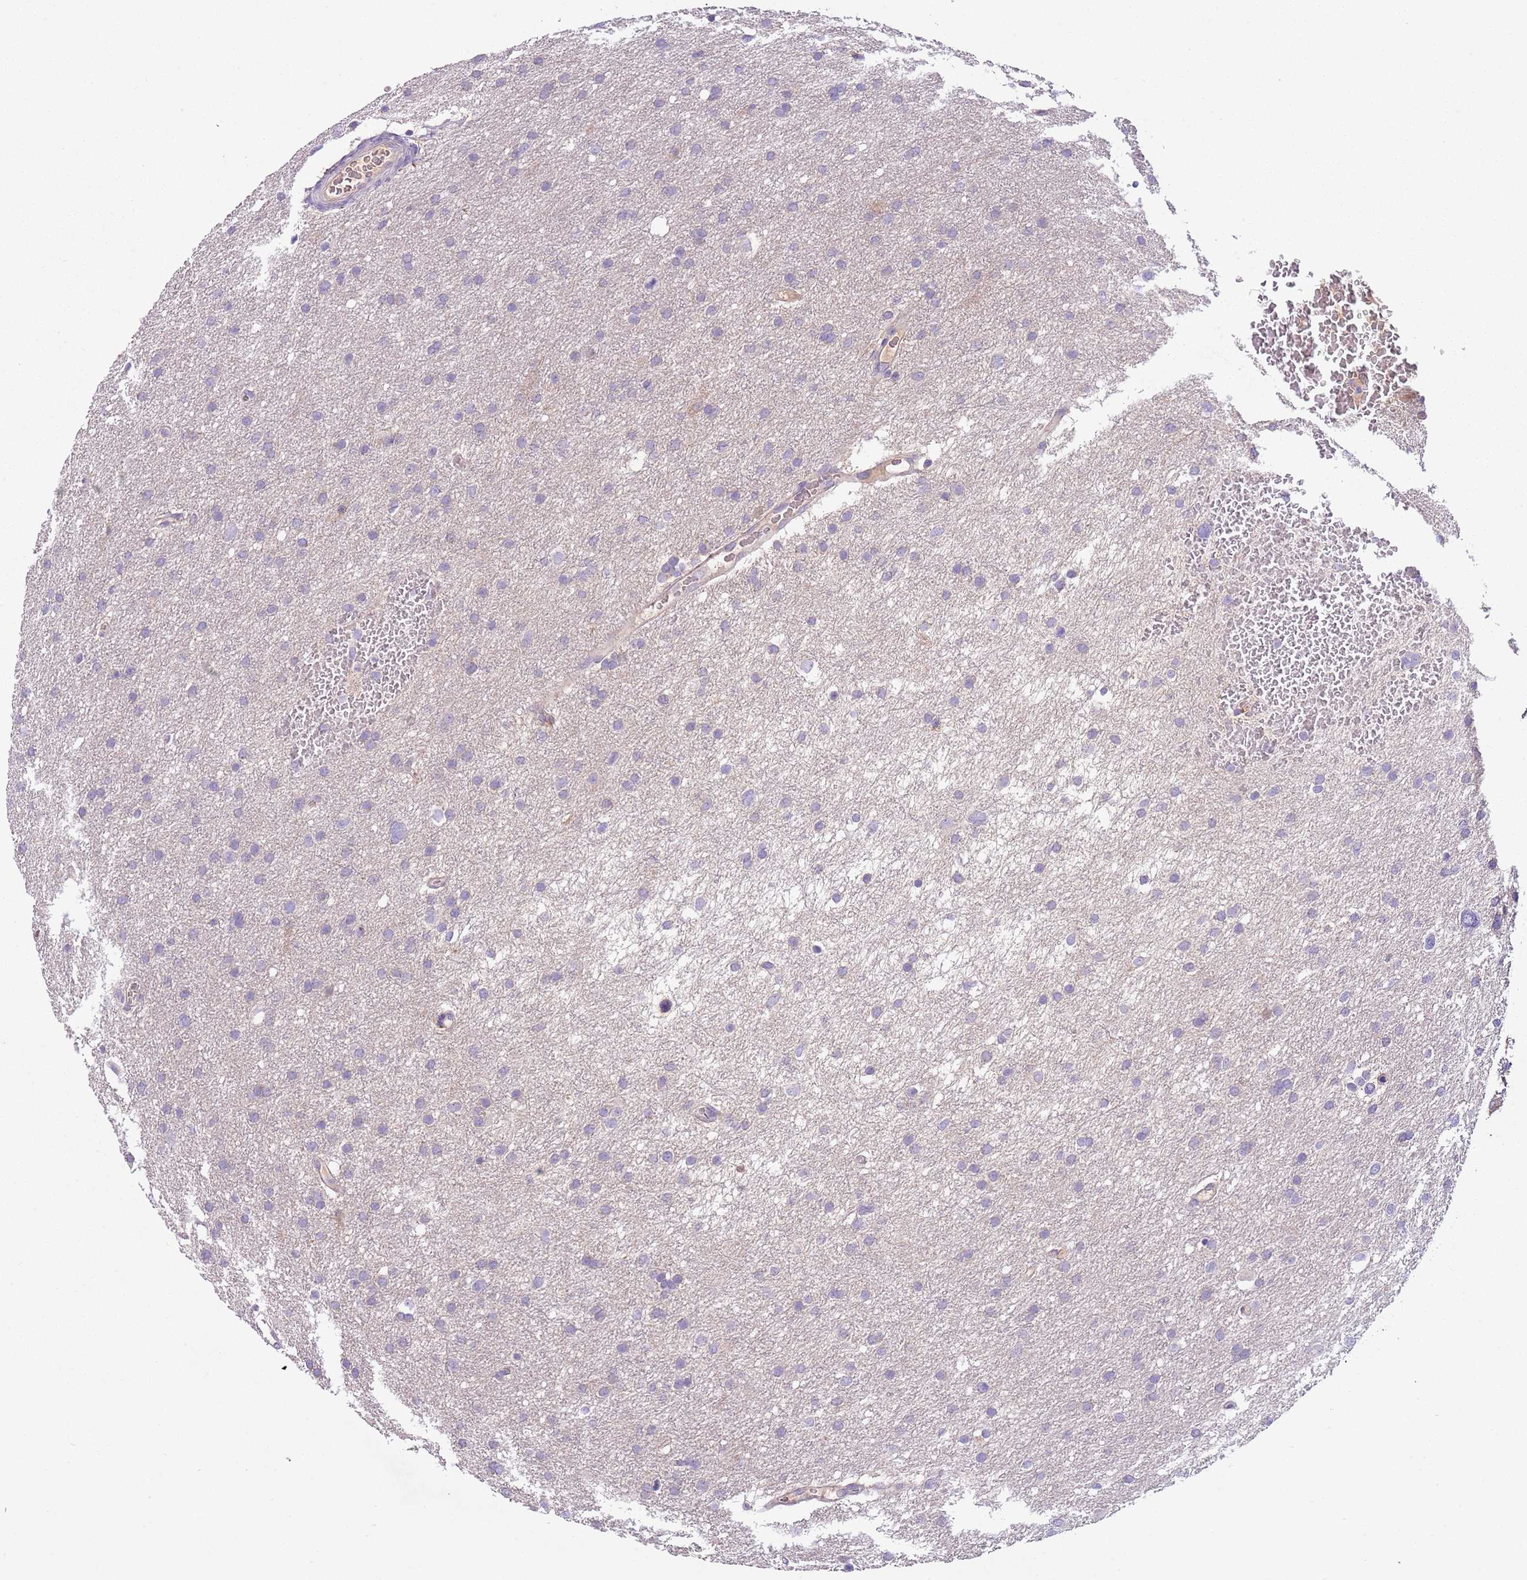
{"staining": {"intensity": "negative", "quantity": "none", "location": "none"}, "tissue": "glioma", "cell_type": "Tumor cells", "image_type": "cancer", "snomed": [{"axis": "morphology", "description": "Glioma, malignant, High grade"}, {"axis": "topography", "description": "Cerebral cortex"}], "caption": "Protein analysis of malignant glioma (high-grade) displays no significant positivity in tumor cells.", "gene": "HES3", "patient": {"sex": "female", "age": 36}}